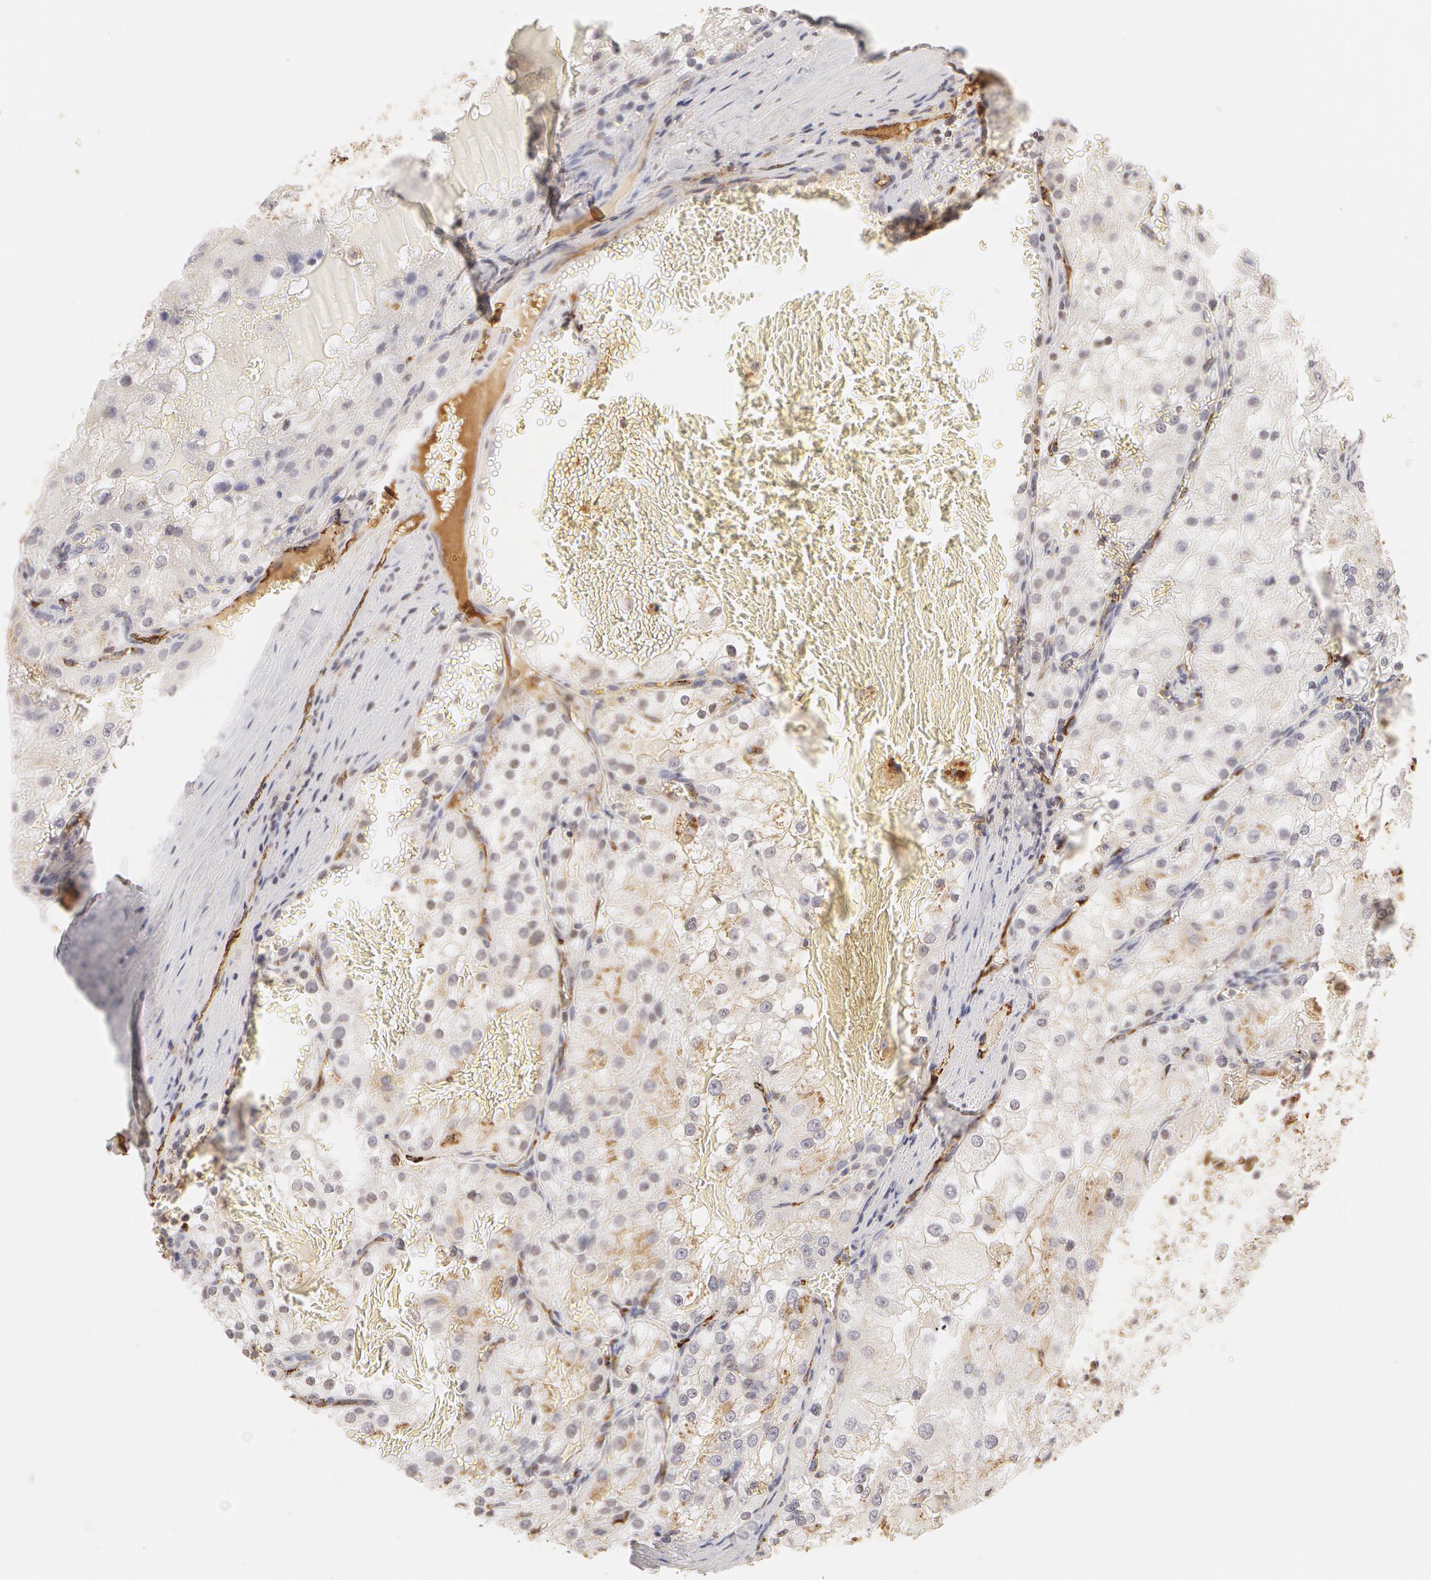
{"staining": {"intensity": "negative", "quantity": "none", "location": "none"}, "tissue": "renal cancer", "cell_type": "Tumor cells", "image_type": "cancer", "snomed": [{"axis": "morphology", "description": "Adenocarcinoma, NOS"}, {"axis": "topography", "description": "Kidney"}], "caption": "Immunohistochemical staining of renal cancer (adenocarcinoma) displays no significant staining in tumor cells.", "gene": "VWF", "patient": {"sex": "female", "age": 74}}